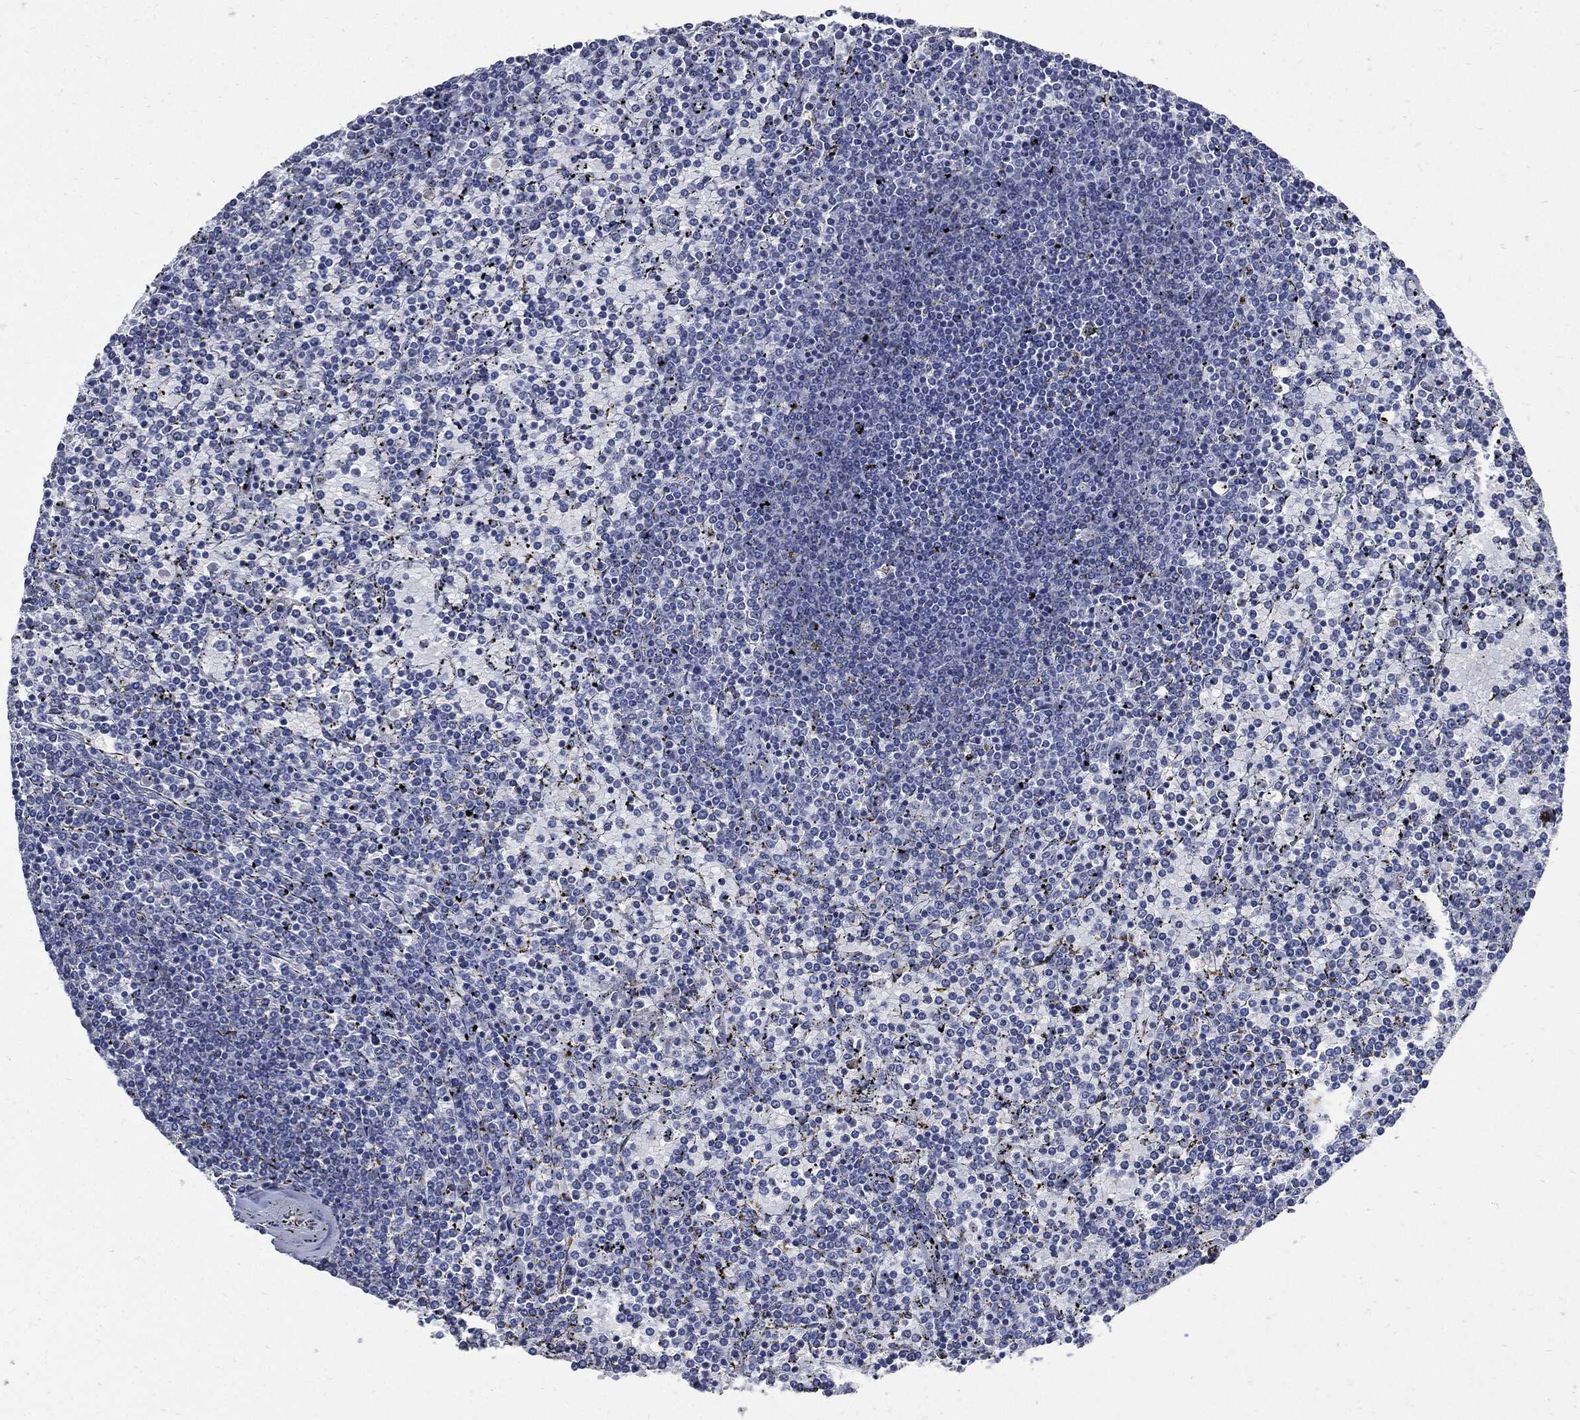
{"staining": {"intensity": "negative", "quantity": "none", "location": "none"}, "tissue": "lymphoma", "cell_type": "Tumor cells", "image_type": "cancer", "snomed": [{"axis": "morphology", "description": "Malignant lymphoma, non-Hodgkin's type, Low grade"}, {"axis": "topography", "description": "Spleen"}], "caption": "Immunohistochemical staining of low-grade malignant lymphoma, non-Hodgkin's type reveals no significant staining in tumor cells.", "gene": "CPE", "patient": {"sex": "female", "age": 77}}